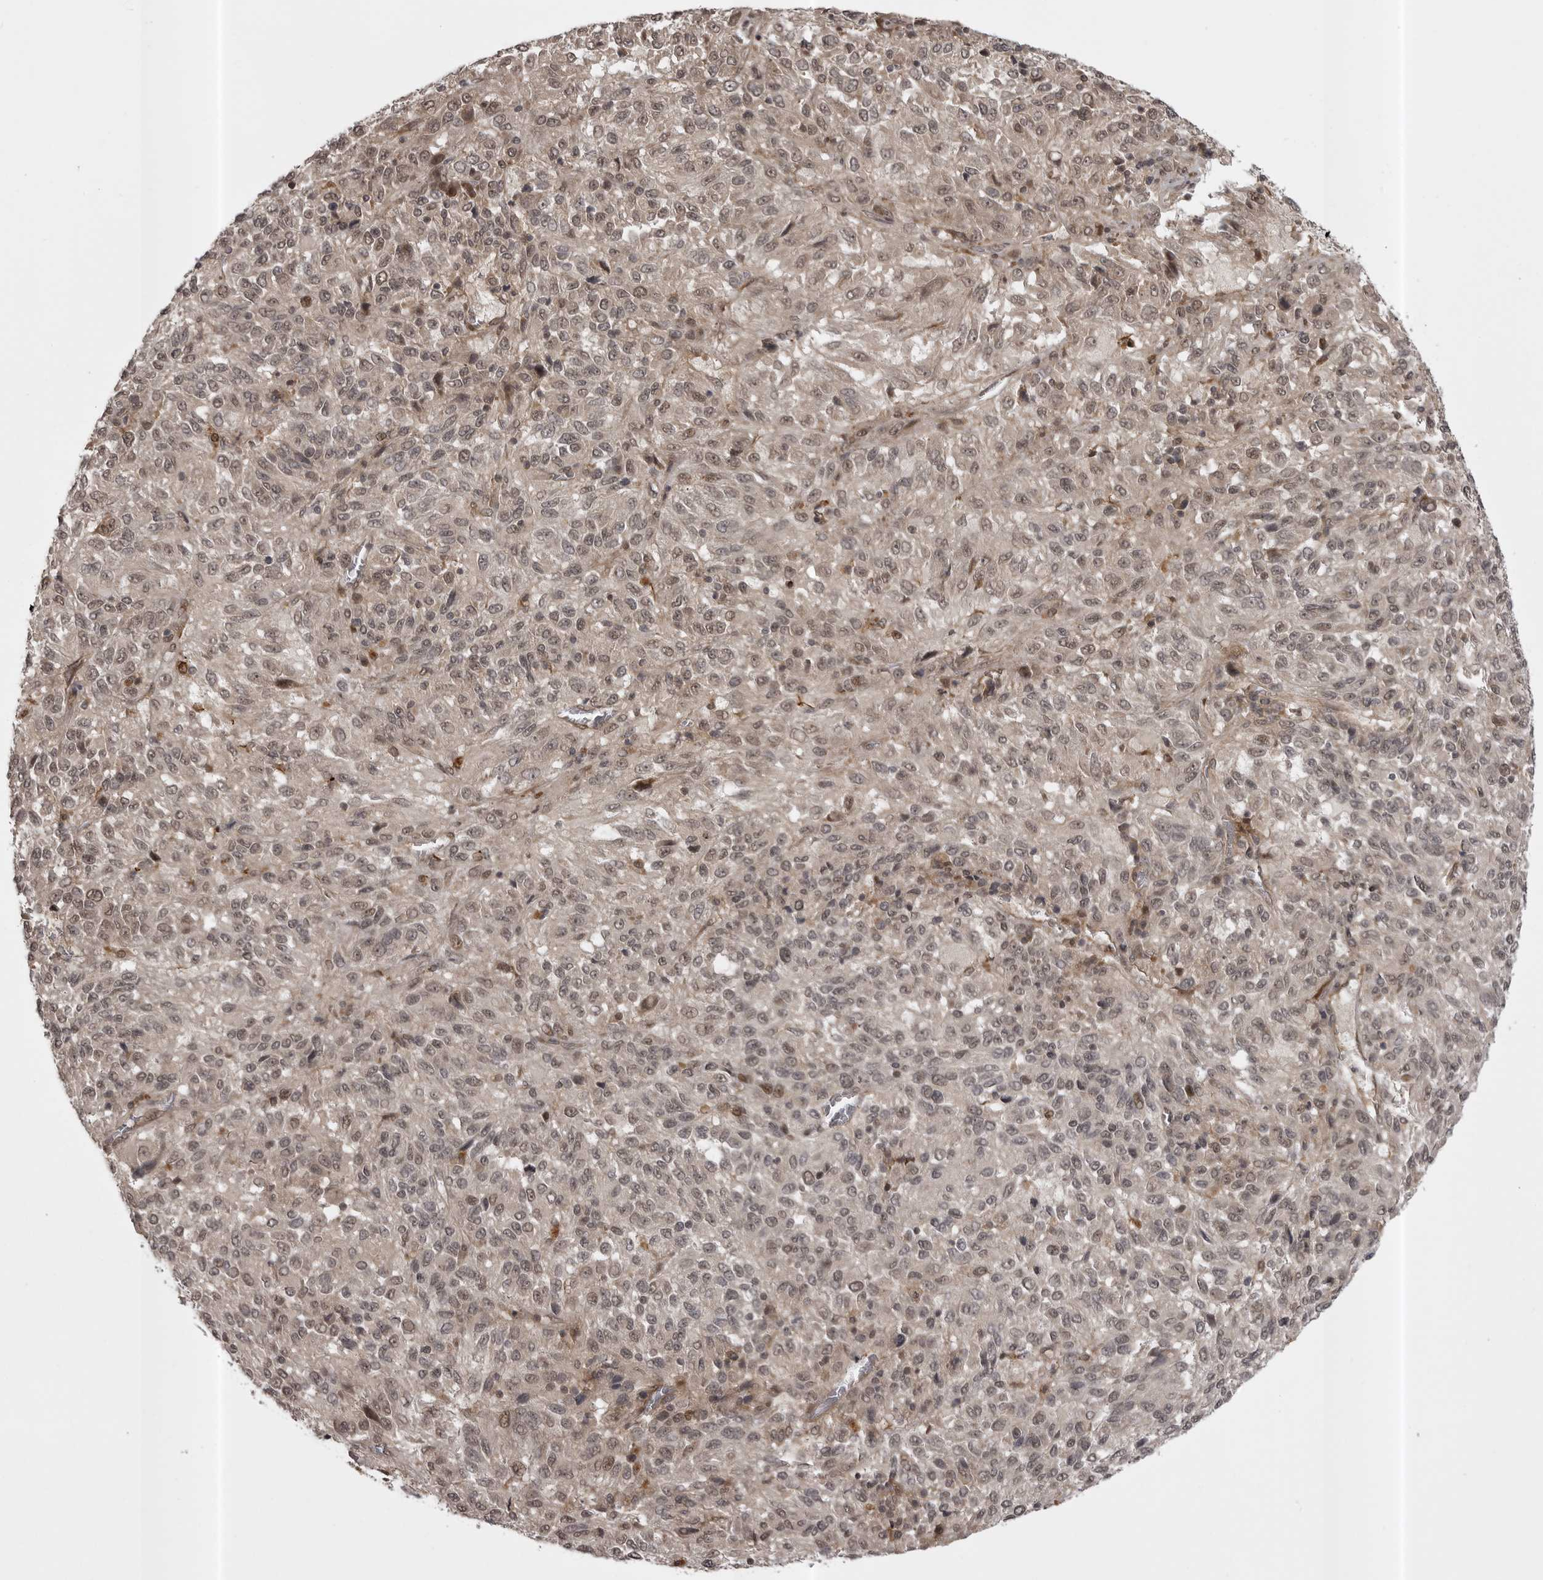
{"staining": {"intensity": "weak", "quantity": "25%-75%", "location": "nuclear"}, "tissue": "melanoma", "cell_type": "Tumor cells", "image_type": "cancer", "snomed": [{"axis": "morphology", "description": "Malignant melanoma, Metastatic site"}, {"axis": "topography", "description": "Lung"}], "caption": "A brown stain highlights weak nuclear expression of a protein in melanoma tumor cells. (Brightfield microscopy of DAB IHC at high magnification).", "gene": "SNX16", "patient": {"sex": "male", "age": 64}}